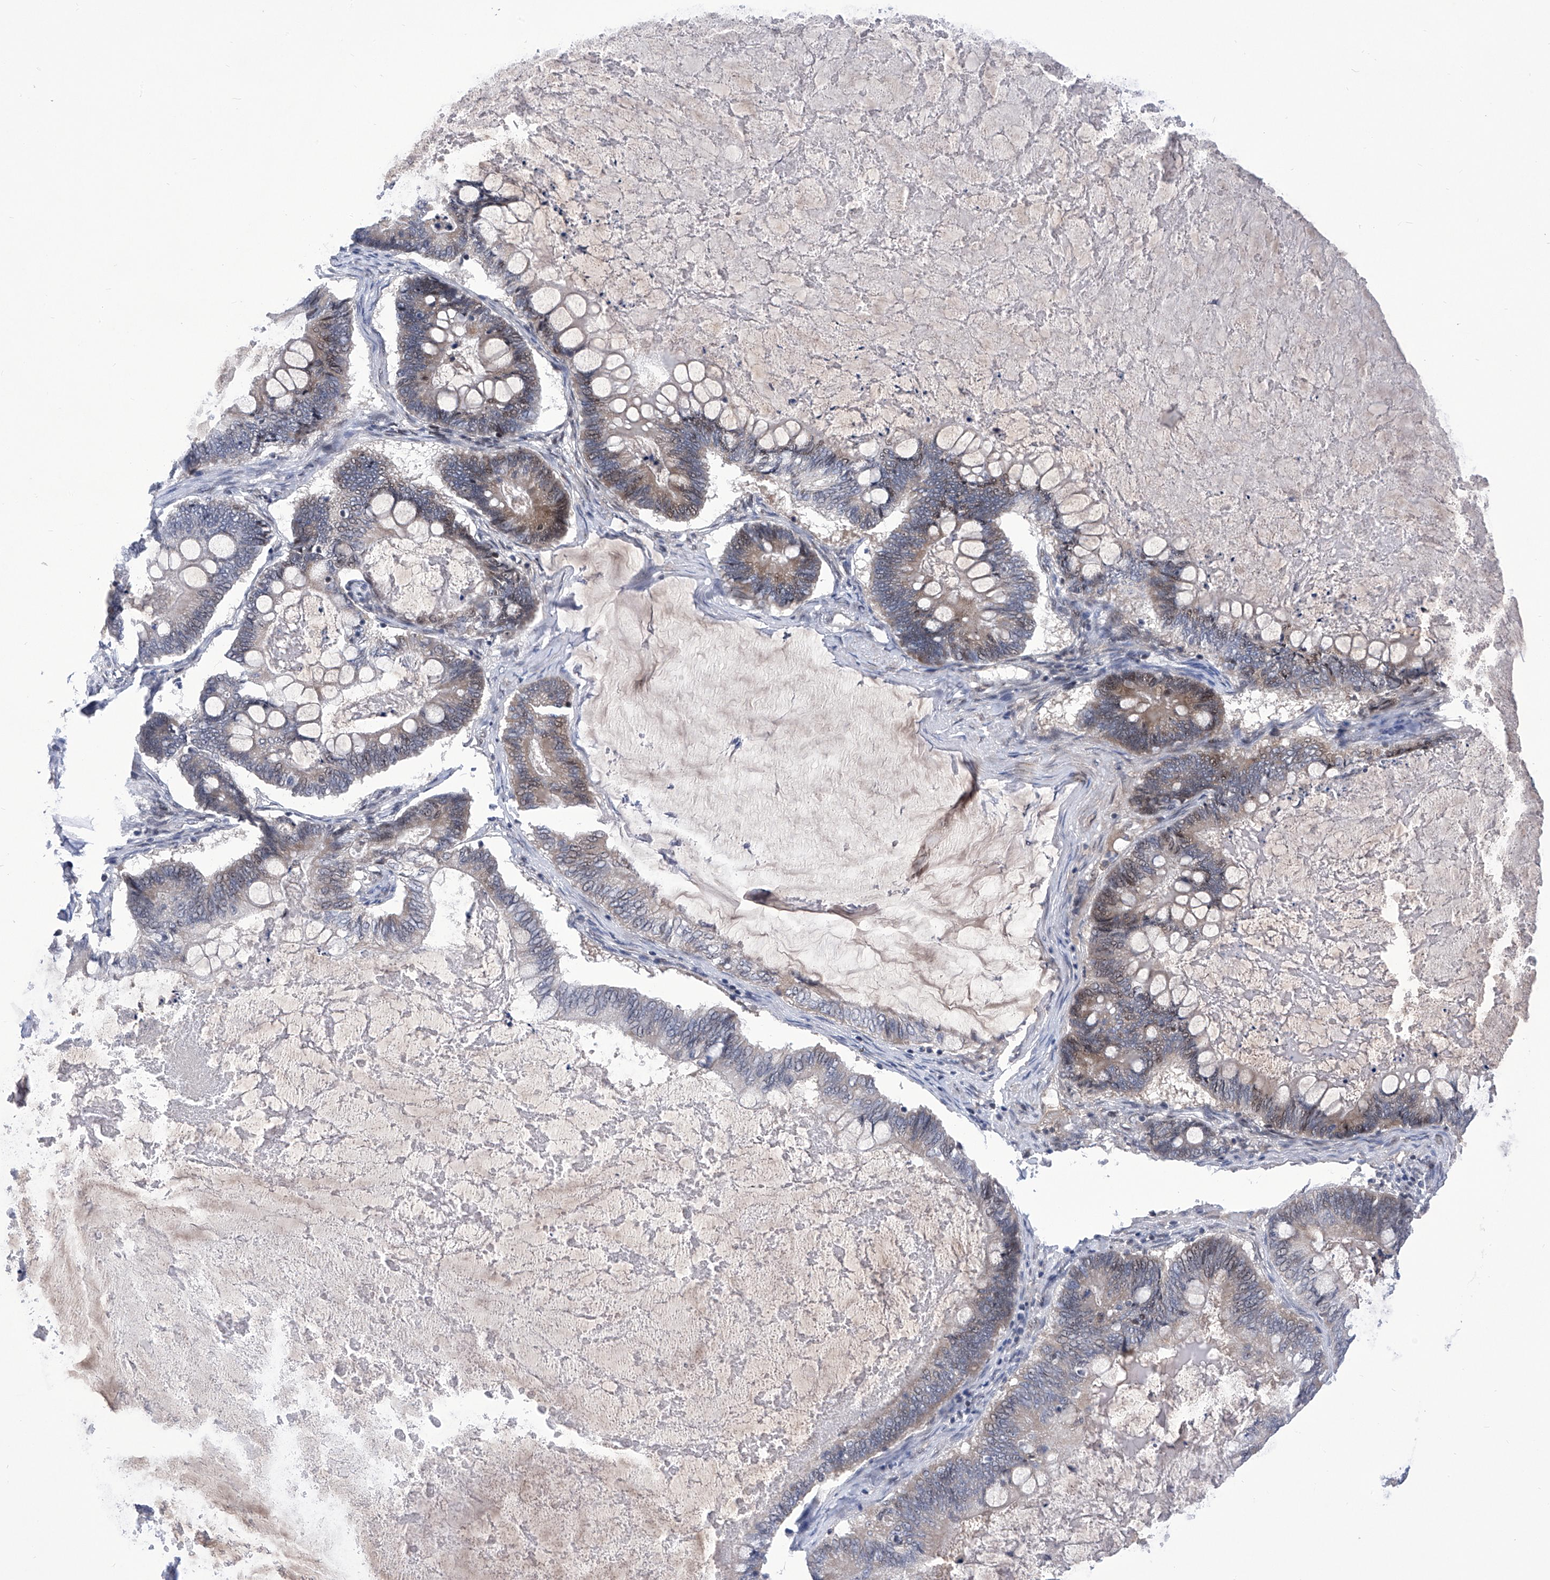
{"staining": {"intensity": "weak", "quantity": "25%-75%", "location": "cytoplasmic/membranous,nuclear"}, "tissue": "ovarian cancer", "cell_type": "Tumor cells", "image_type": "cancer", "snomed": [{"axis": "morphology", "description": "Cystadenocarcinoma, mucinous, NOS"}, {"axis": "topography", "description": "Ovary"}], "caption": "Brown immunohistochemical staining in ovarian cancer demonstrates weak cytoplasmic/membranous and nuclear expression in about 25%-75% of tumor cells.", "gene": "NUFIP1", "patient": {"sex": "female", "age": 61}}